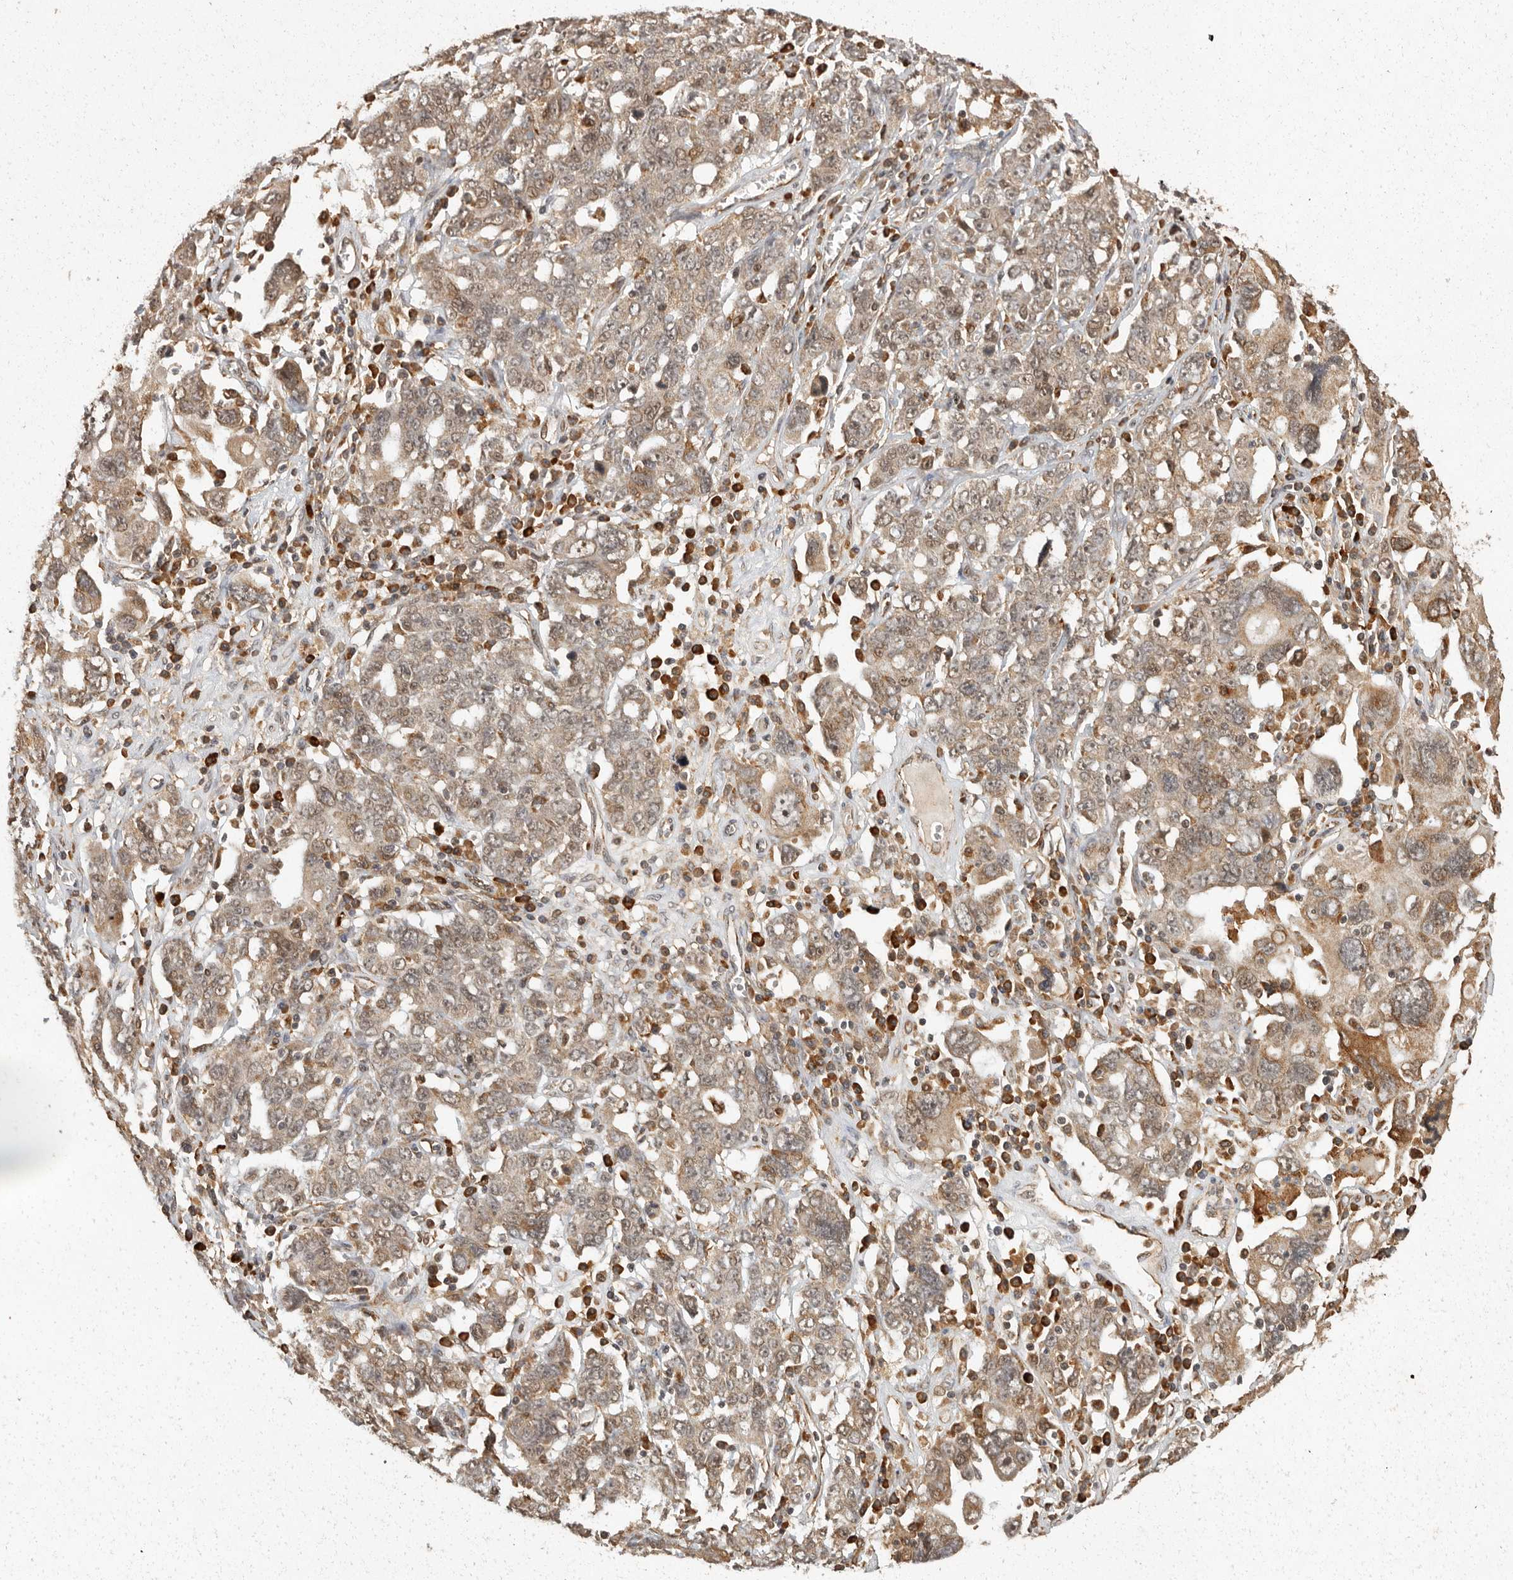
{"staining": {"intensity": "moderate", "quantity": ">75%", "location": "cytoplasmic/membranous,nuclear"}, "tissue": "ovarian cancer", "cell_type": "Tumor cells", "image_type": "cancer", "snomed": [{"axis": "morphology", "description": "Carcinoma, endometroid"}, {"axis": "topography", "description": "Ovary"}], "caption": "This is a histology image of immunohistochemistry (IHC) staining of endometroid carcinoma (ovarian), which shows moderate positivity in the cytoplasmic/membranous and nuclear of tumor cells.", "gene": "ZNF83", "patient": {"sex": "female", "age": 62}}